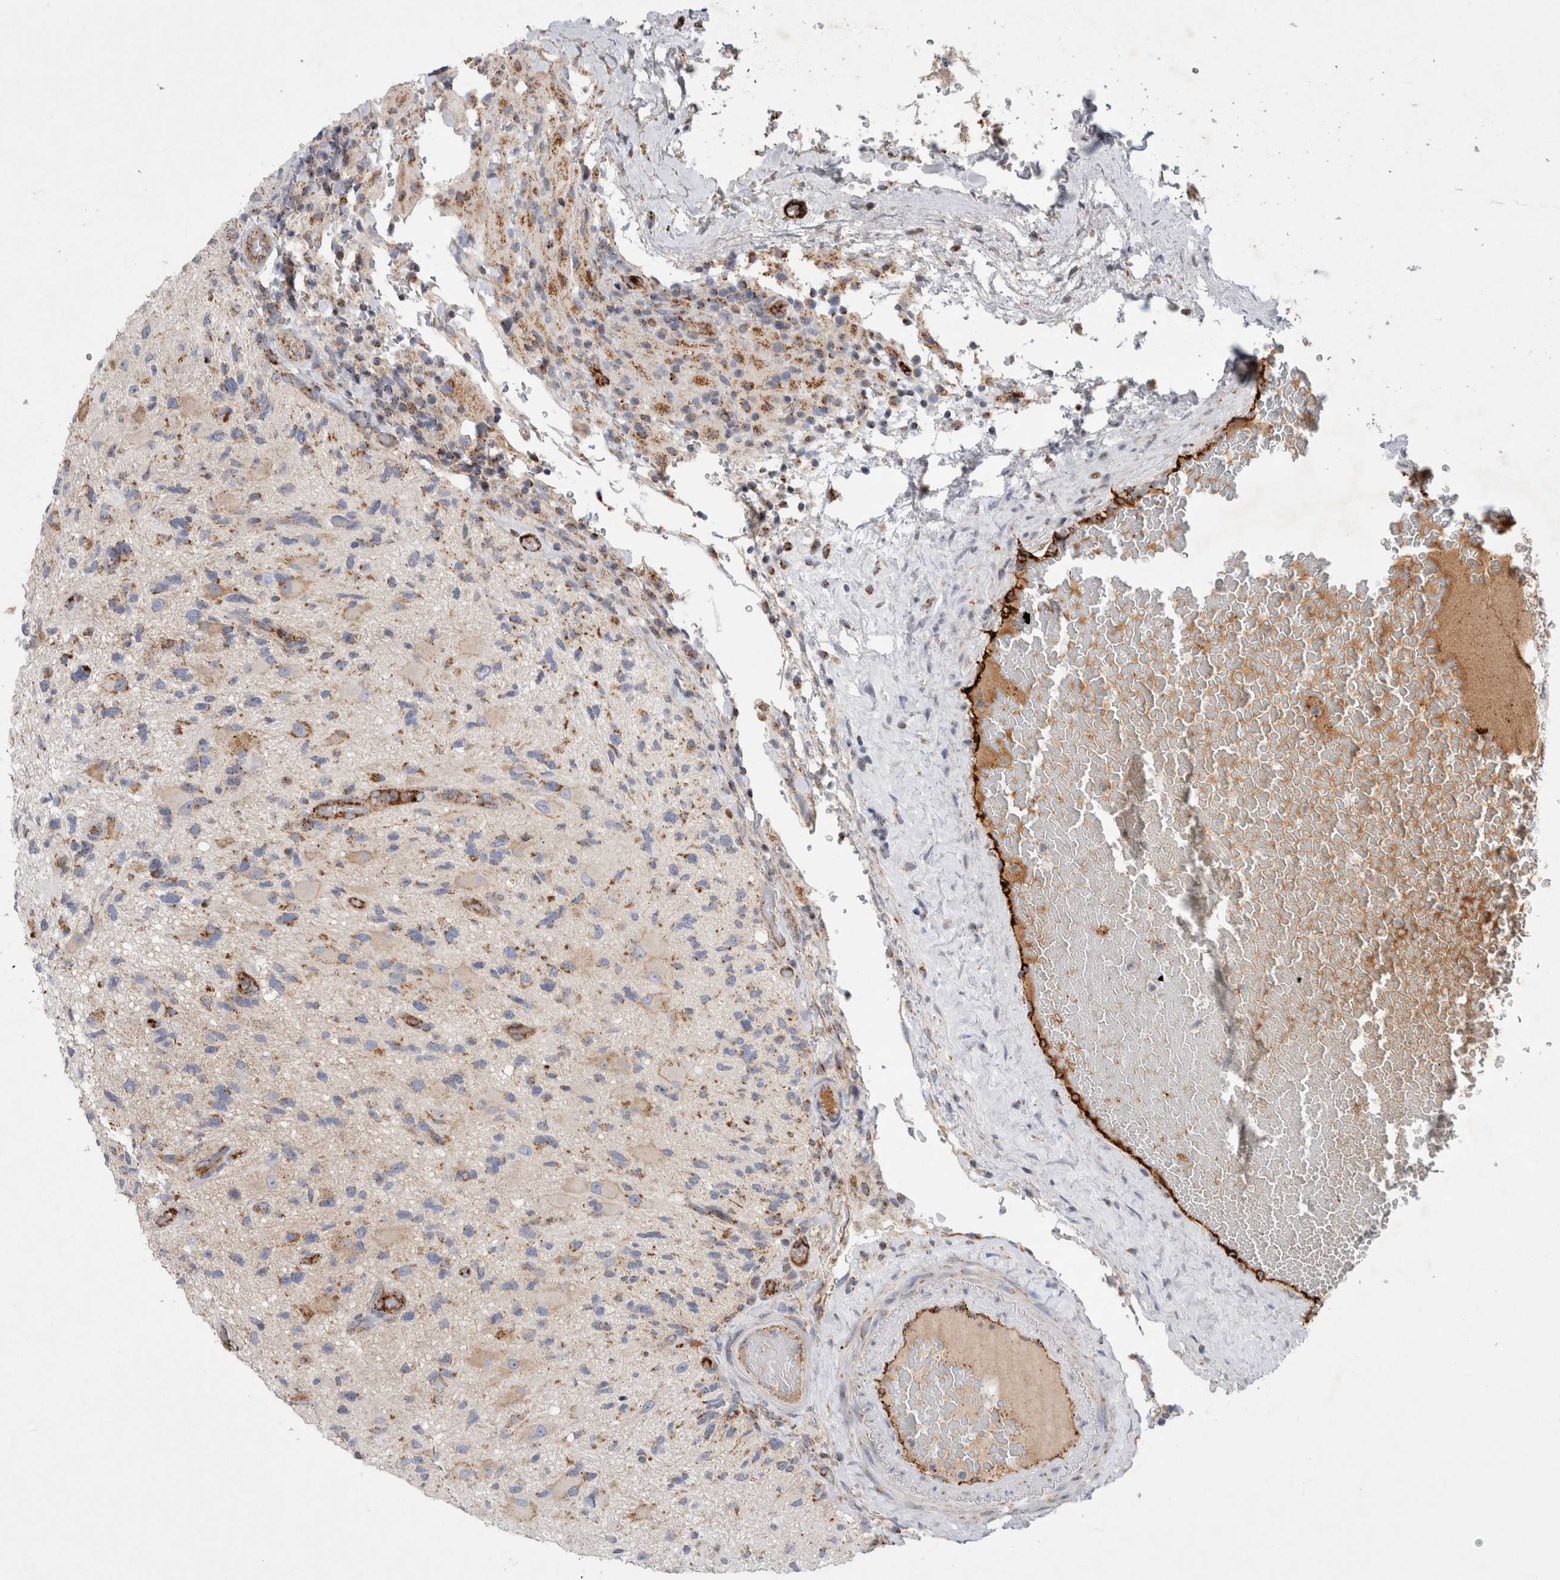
{"staining": {"intensity": "weak", "quantity": "25%-75%", "location": "cytoplasmic/membranous"}, "tissue": "glioma", "cell_type": "Tumor cells", "image_type": "cancer", "snomed": [{"axis": "morphology", "description": "Glioma, malignant, High grade"}, {"axis": "topography", "description": "Brain"}], "caption": "Protein analysis of high-grade glioma (malignant) tissue exhibits weak cytoplasmic/membranous expression in approximately 25%-75% of tumor cells.", "gene": "IARS2", "patient": {"sex": "male", "age": 33}}